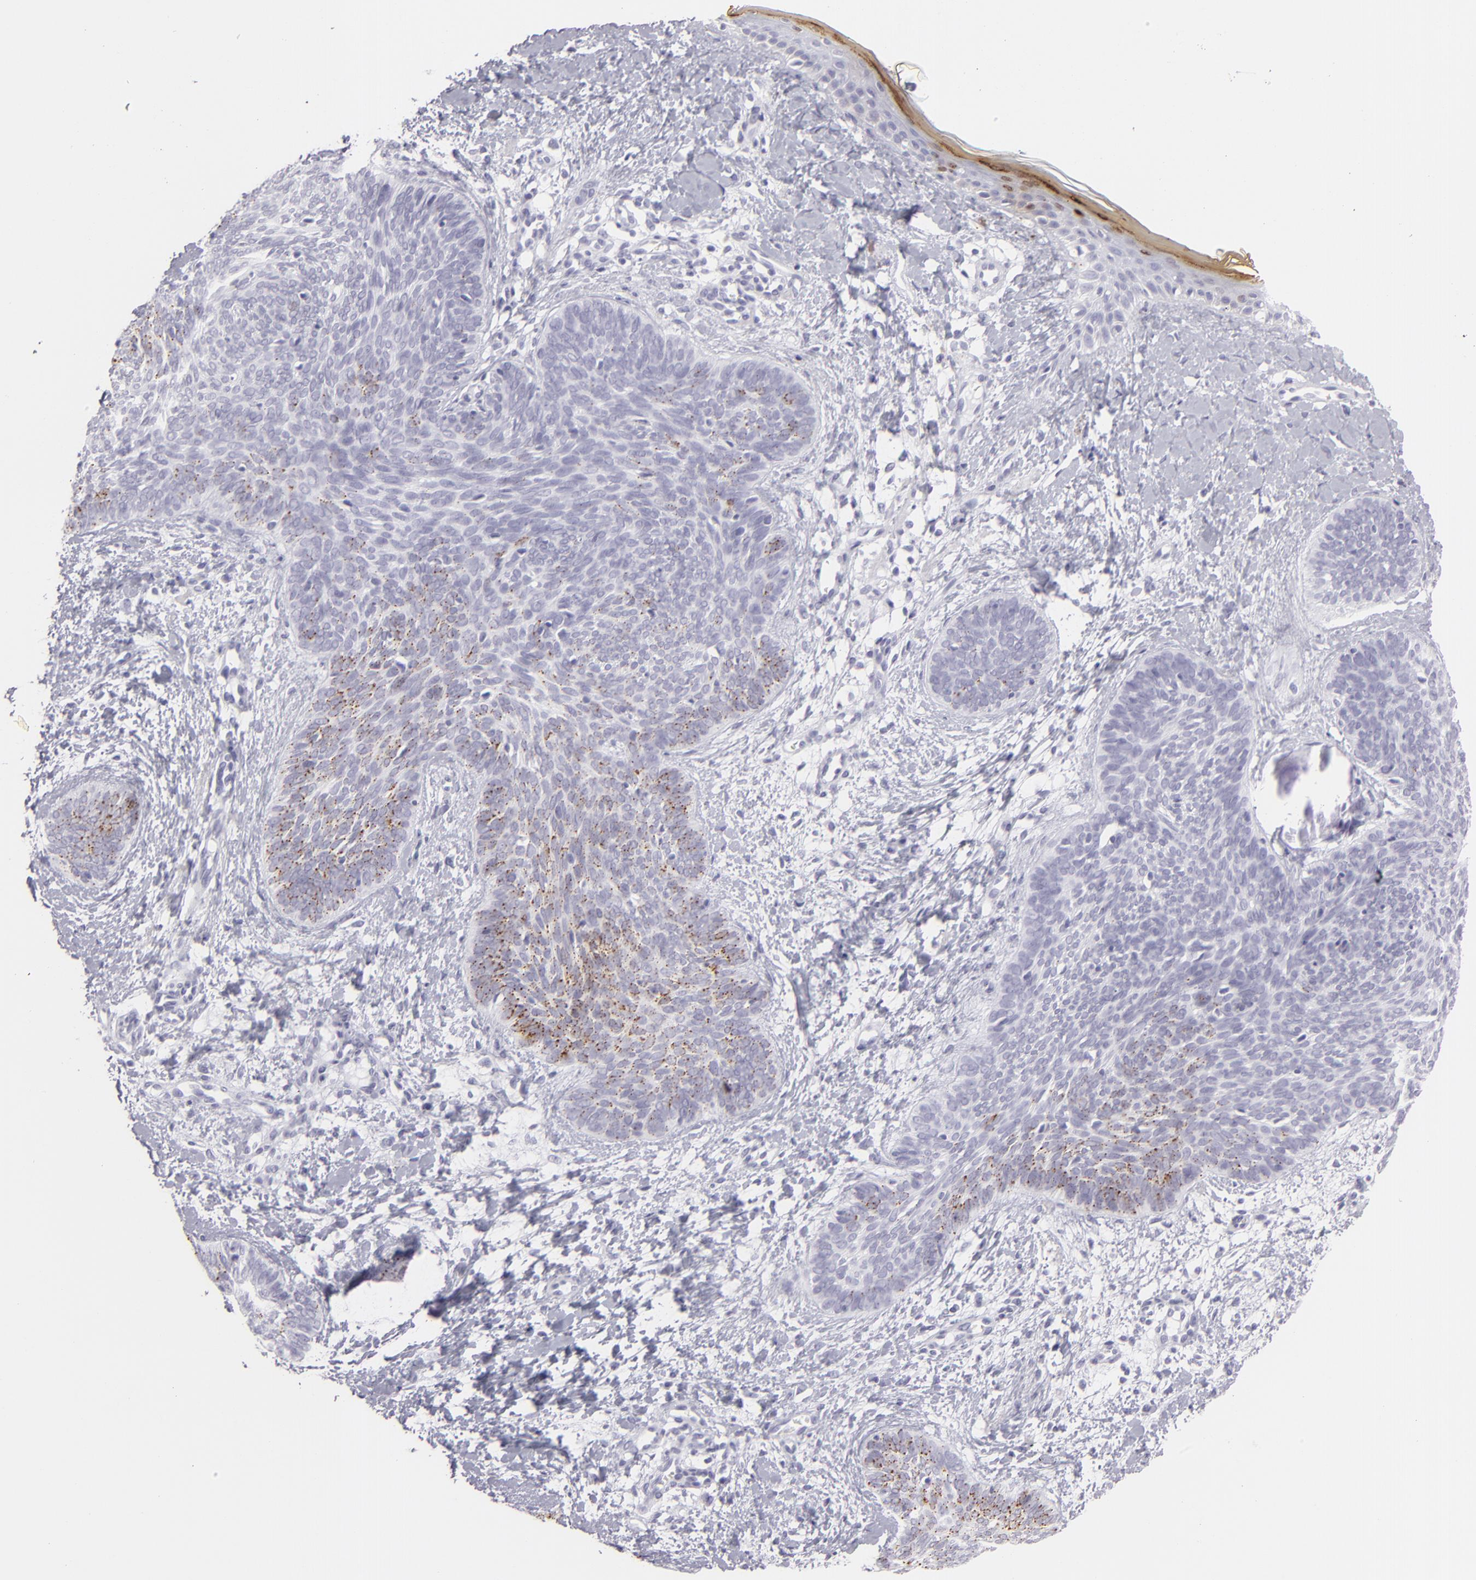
{"staining": {"intensity": "moderate", "quantity": "25%-75%", "location": "cytoplasmic/membranous"}, "tissue": "skin cancer", "cell_type": "Tumor cells", "image_type": "cancer", "snomed": [{"axis": "morphology", "description": "Basal cell carcinoma"}, {"axis": "topography", "description": "Skin"}], "caption": "Immunohistochemistry (IHC) staining of skin cancer, which demonstrates medium levels of moderate cytoplasmic/membranous expression in about 25%-75% of tumor cells indicating moderate cytoplasmic/membranous protein positivity. The staining was performed using DAB (3,3'-diaminobenzidine) (brown) for protein detection and nuclei were counterstained in hematoxylin (blue).", "gene": "FLG", "patient": {"sex": "female", "age": 81}}